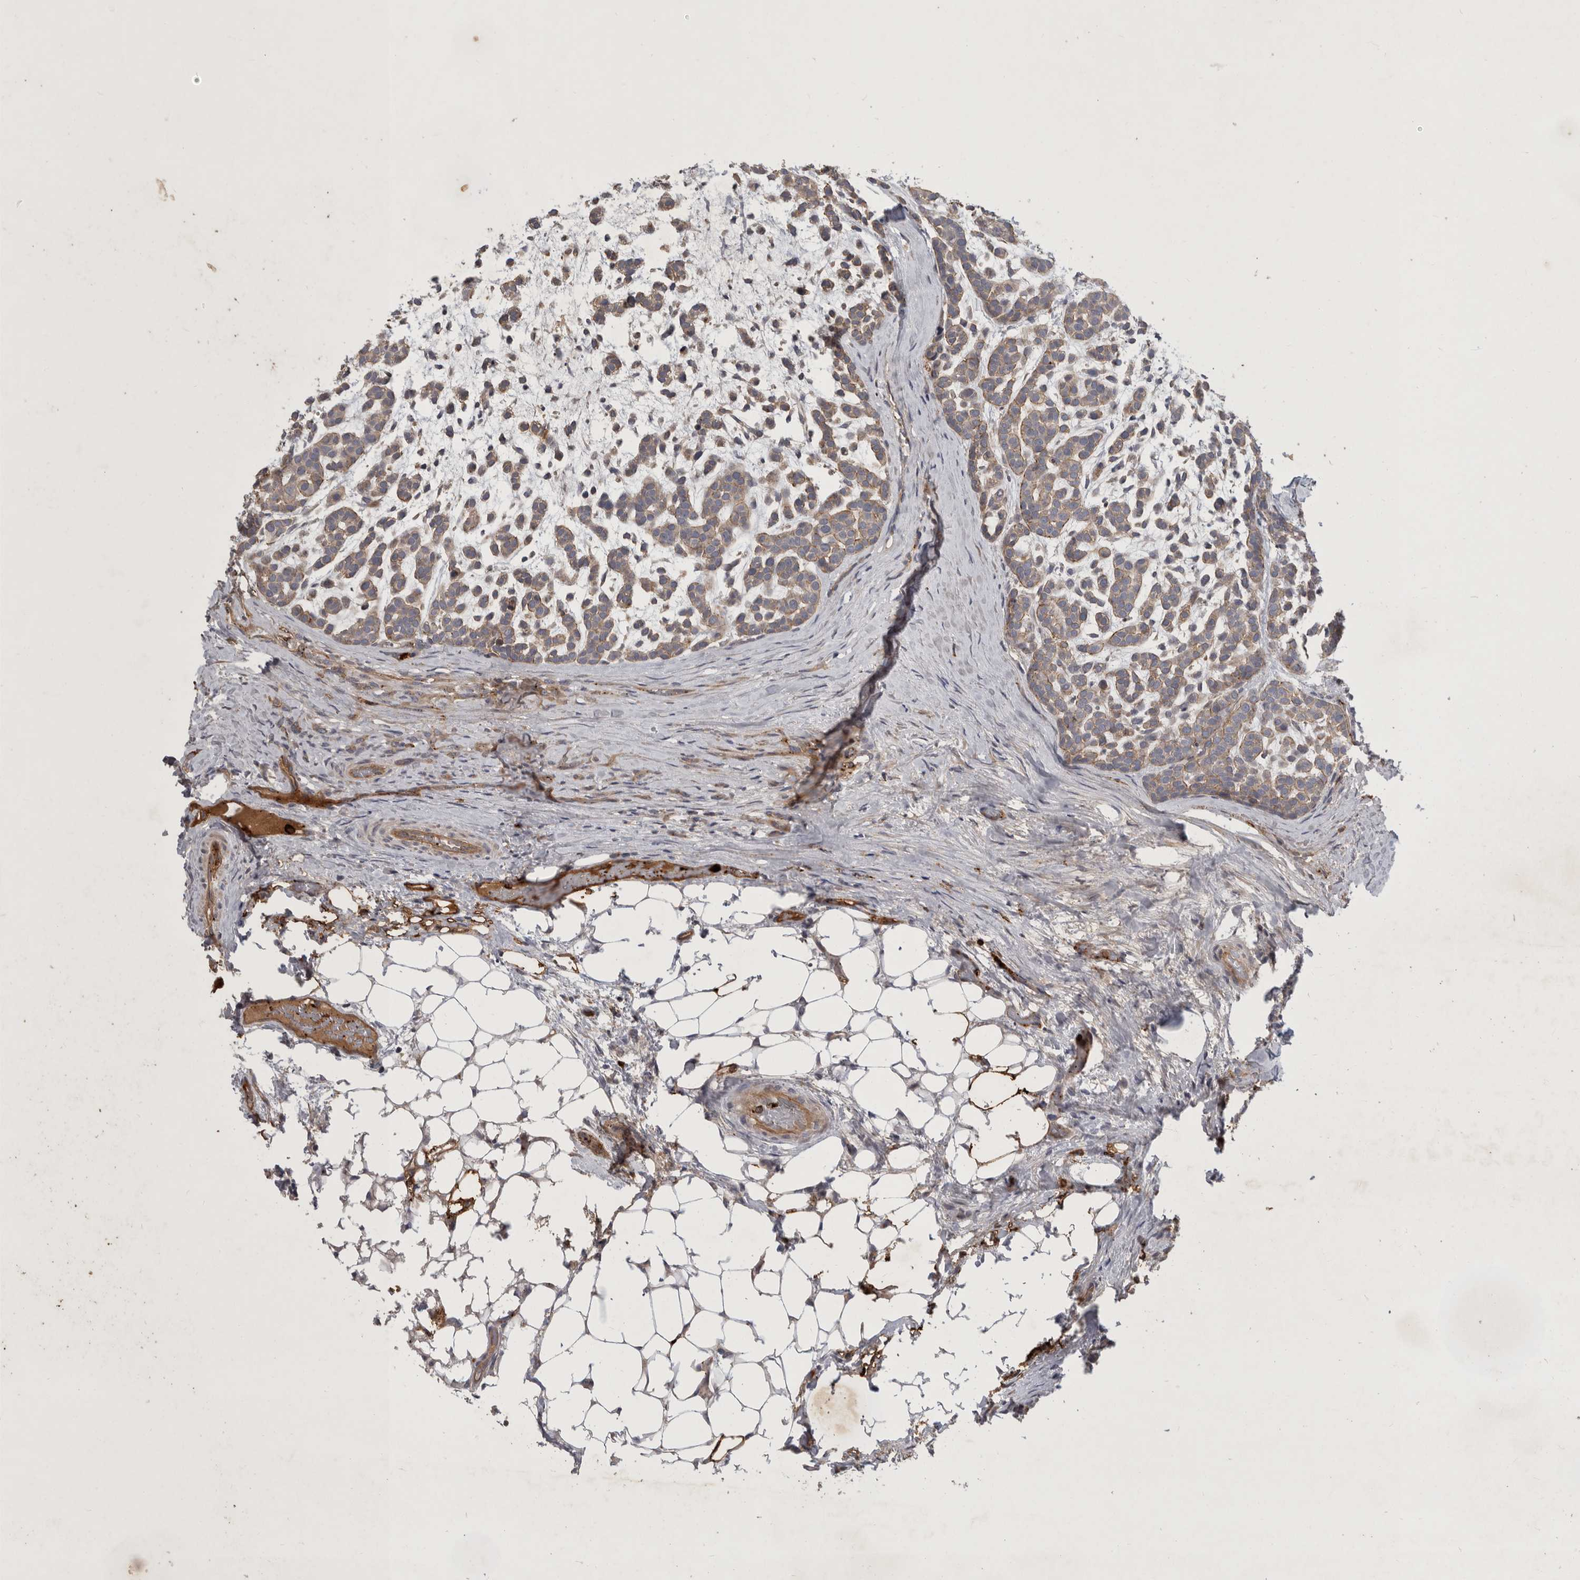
{"staining": {"intensity": "weak", "quantity": ">75%", "location": "cytoplasmic/membranous"}, "tissue": "head and neck cancer", "cell_type": "Tumor cells", "image_type": "cancer", "snomed": [{"axis": "morphology", "description": "Adenocarcinoma, NOS"}, {"axis": "morphology", "description": "Adenoma, NOS"}, {"axis": "topography", "description": "Head-Neck"}], "caption": "Head and neck adenocarcinoma stained for a protein exhibits weak cytoplasmic/membranous positivity in tumor cells.", "gene": "MLPH", "patient": {"sex": "female", "age": 55}}